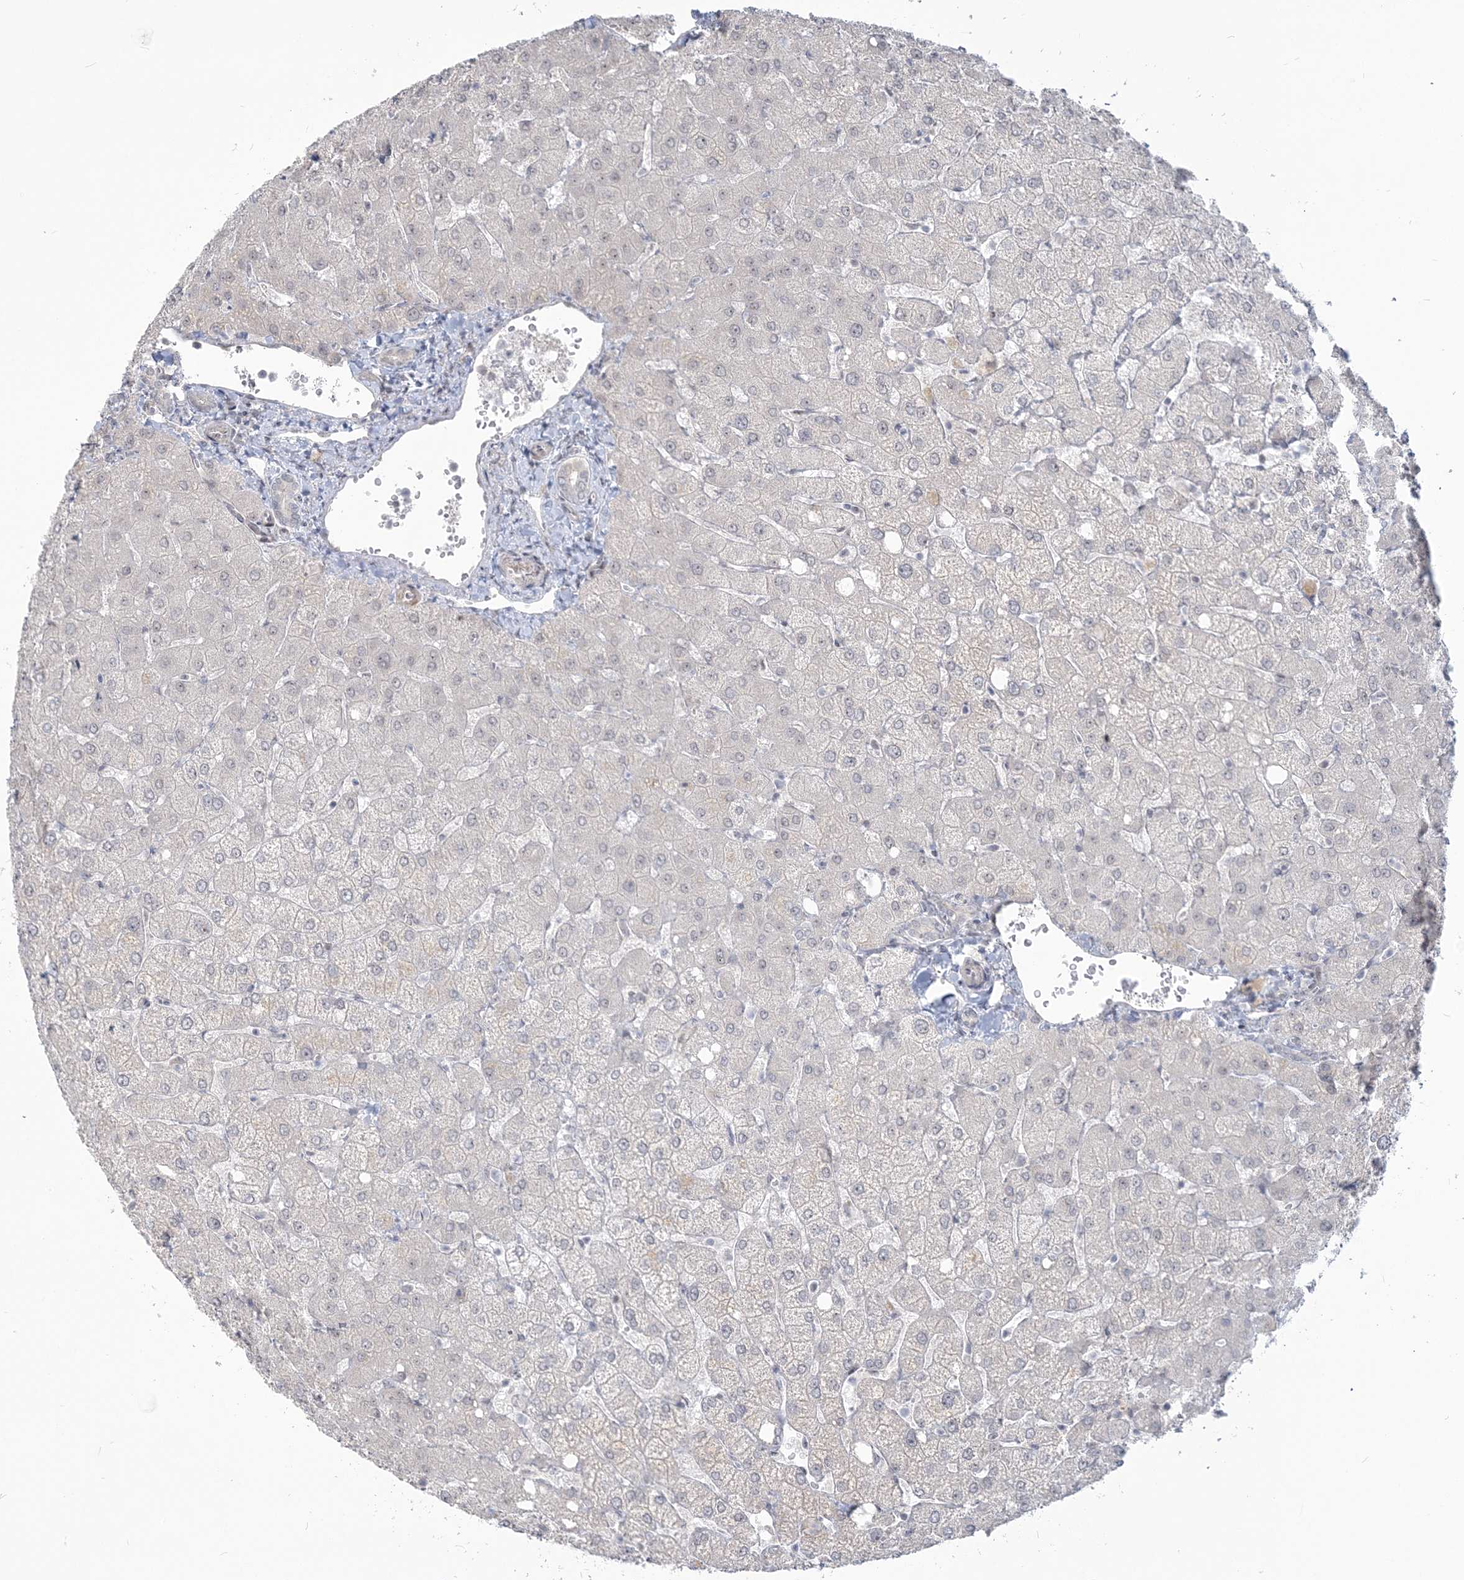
{"staining": {"intensity": "negative", "quantity": "none", "location": "none"}, "tissue": "liver", "cell_type": "Cholangiocytes", "image_type": "normal", "snomed": [{"axis": "morphology", "description": "Normal tissue, NOS"}, {"axis": "topography", "description": "Liver"}], "caption": "Cholangiocytes show no significant expression in benign liver. (DAB immunohistochemistry (IHC) visualized using brightfield microscopy, high magnification).", "gene": "SDAD1", "patient": {"sex": "female", "age": 54}}